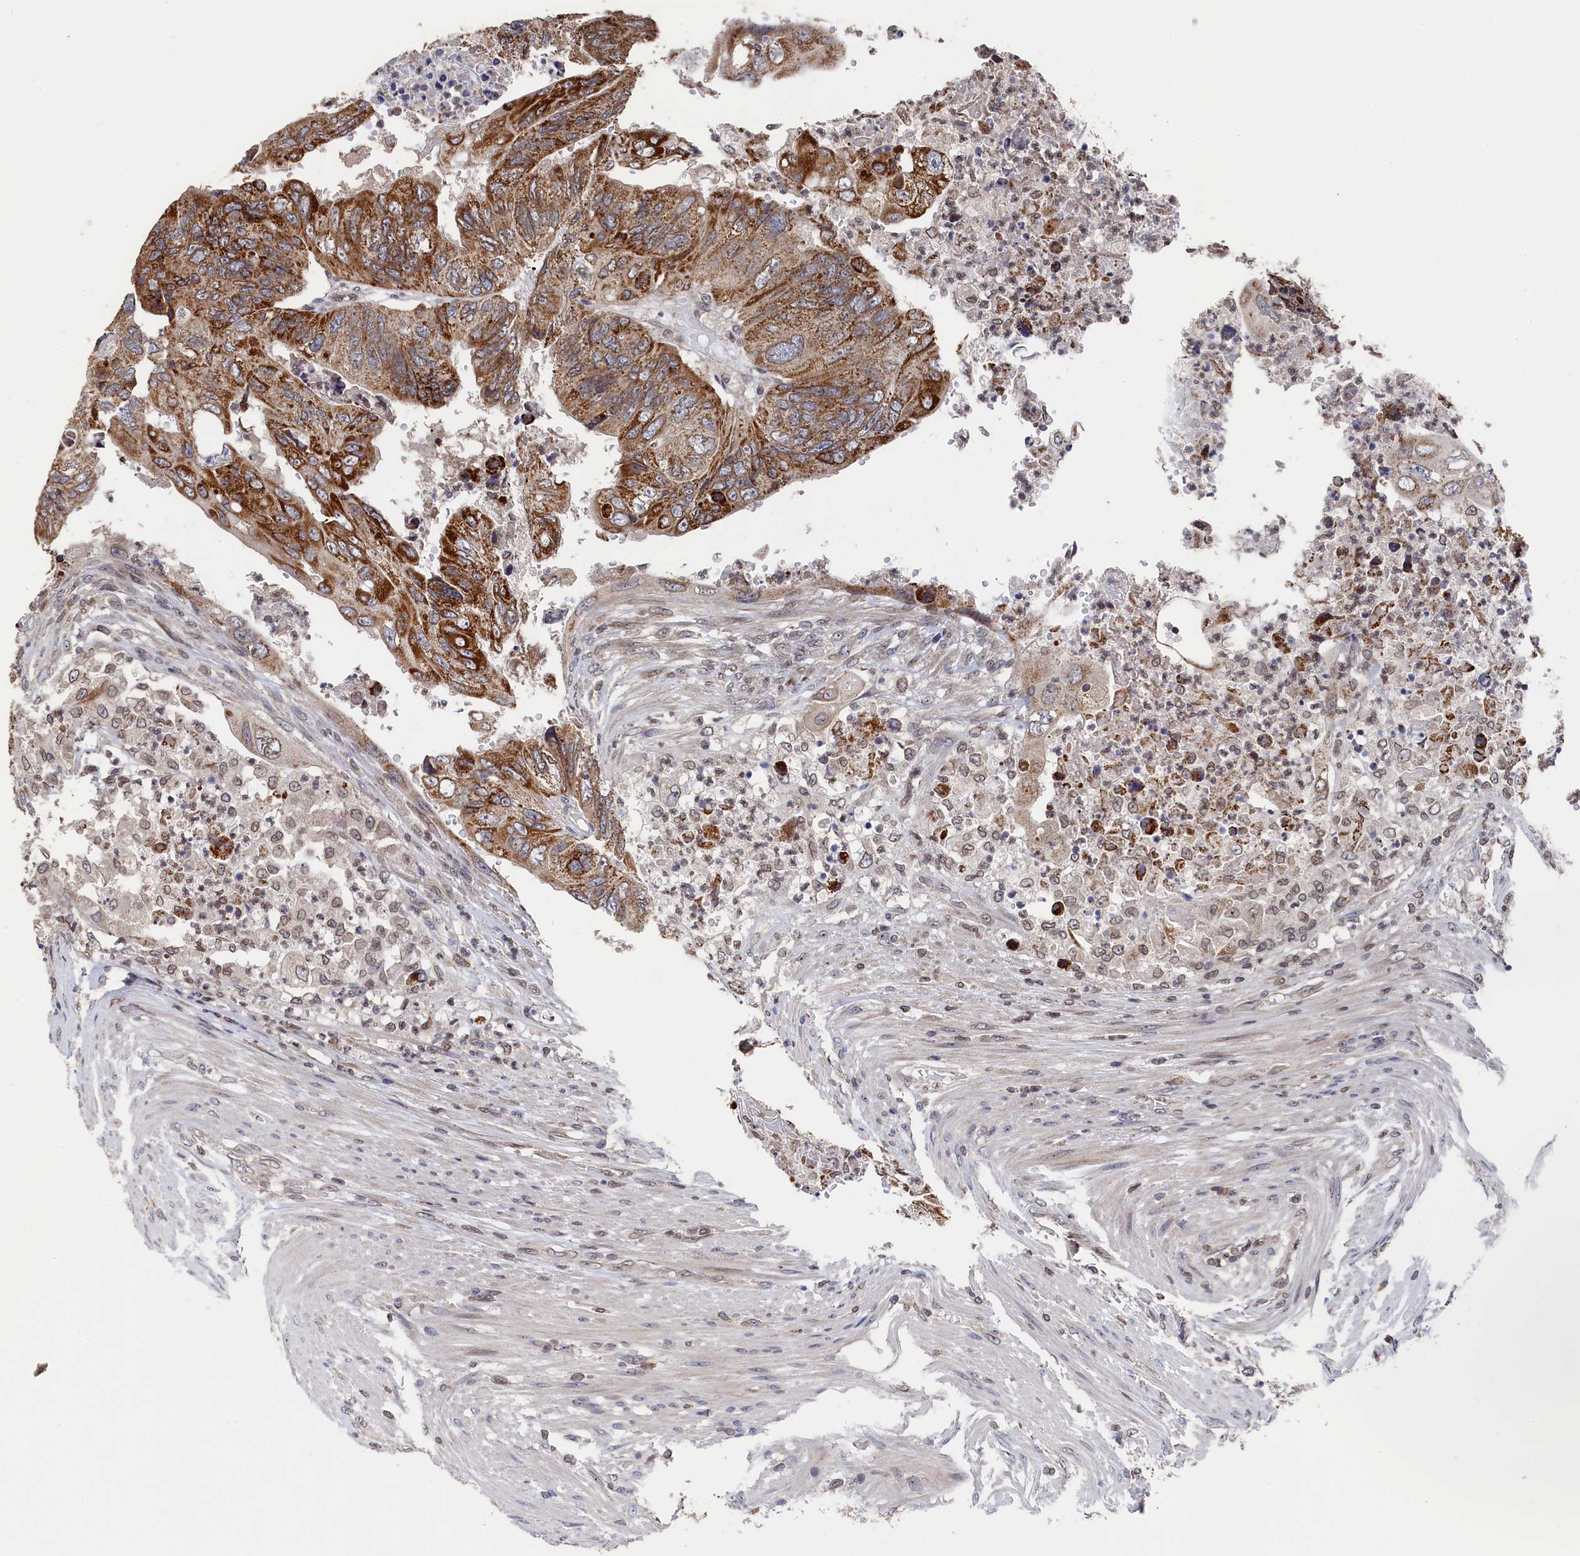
{"staining": {"intensity": "strong", "quantity": ">75%", "location": "cytoplasmic/membranous"}, "tissue": "colorectal cancer", "cell_type": "Tumor cells", "image_type": "cancer", "snomed": [{"axis": "morphology", "description": "Adenocarcinoma, NOS"}, {"axis": "topography", "description": "Rectum"}], "caption": "A brown stain highlights strong cytoplasmic/membranous positivity of a protein in human adenocarcinoma (colorectal) tumor cells.", "gene": "ANKEF1", "patient": {"sex": "male", "age": 63}}